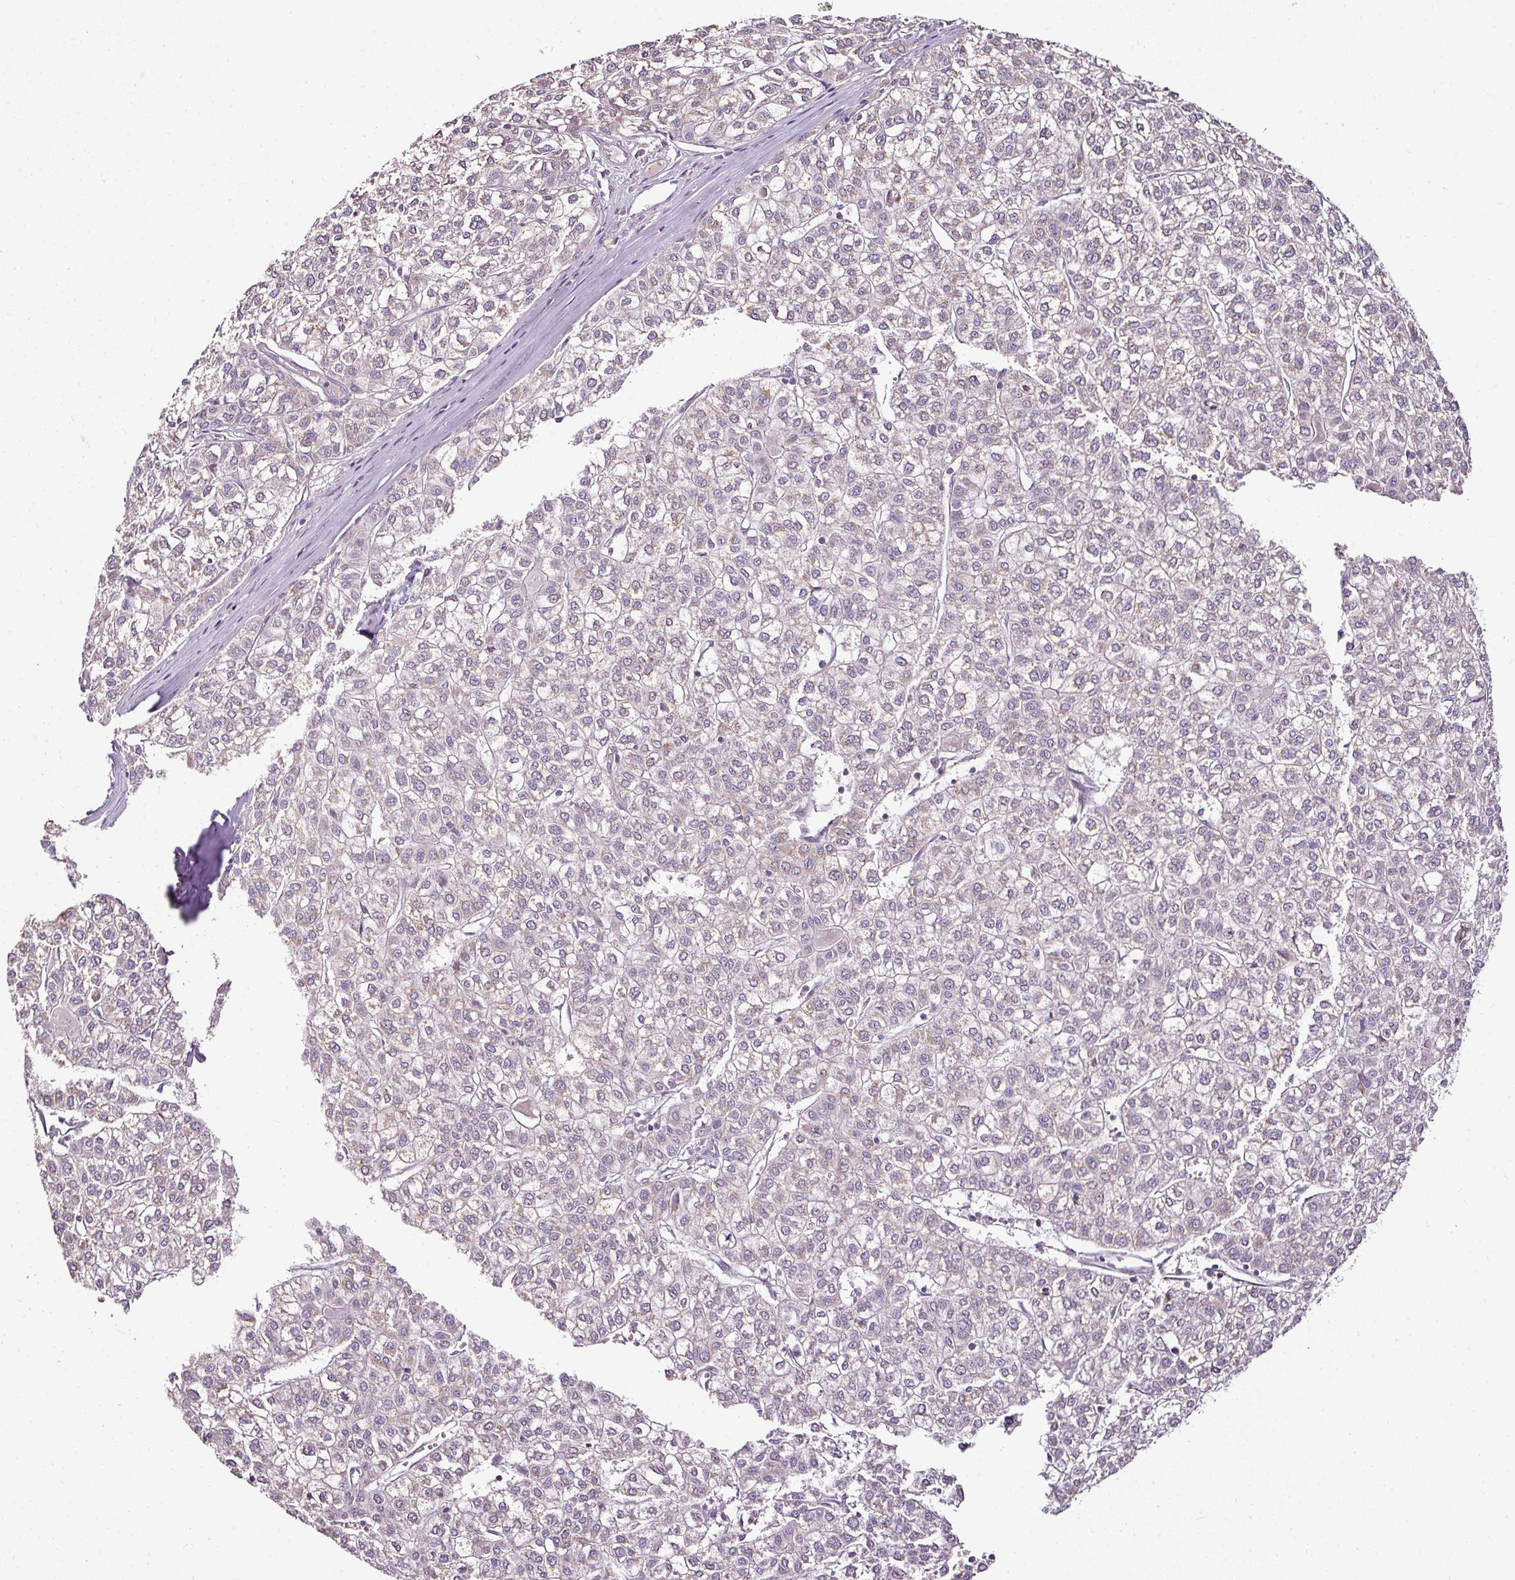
{"staining": {"intensity": "weak", "quantity": "<25%", "location": "cytoplasmic/membranous"}, "tissue": "liver cancer", "cell_type": "Tumor cells", "image_type": "cancer", "snomed": [{"axis": "morphology", "description": "Carcinoma, Hepatocellular, NOS"}, {"axis": "topography", "description": "Liver"}], "caption": "This photomicrograph is of liver cancer stained with immunohistochemistry to label a protein in brown with the nuclei are counter-stained blue. There is no expression in tumor cells.", "gene": "TEX30", "patient": {"sex": "female", "age": 43}}